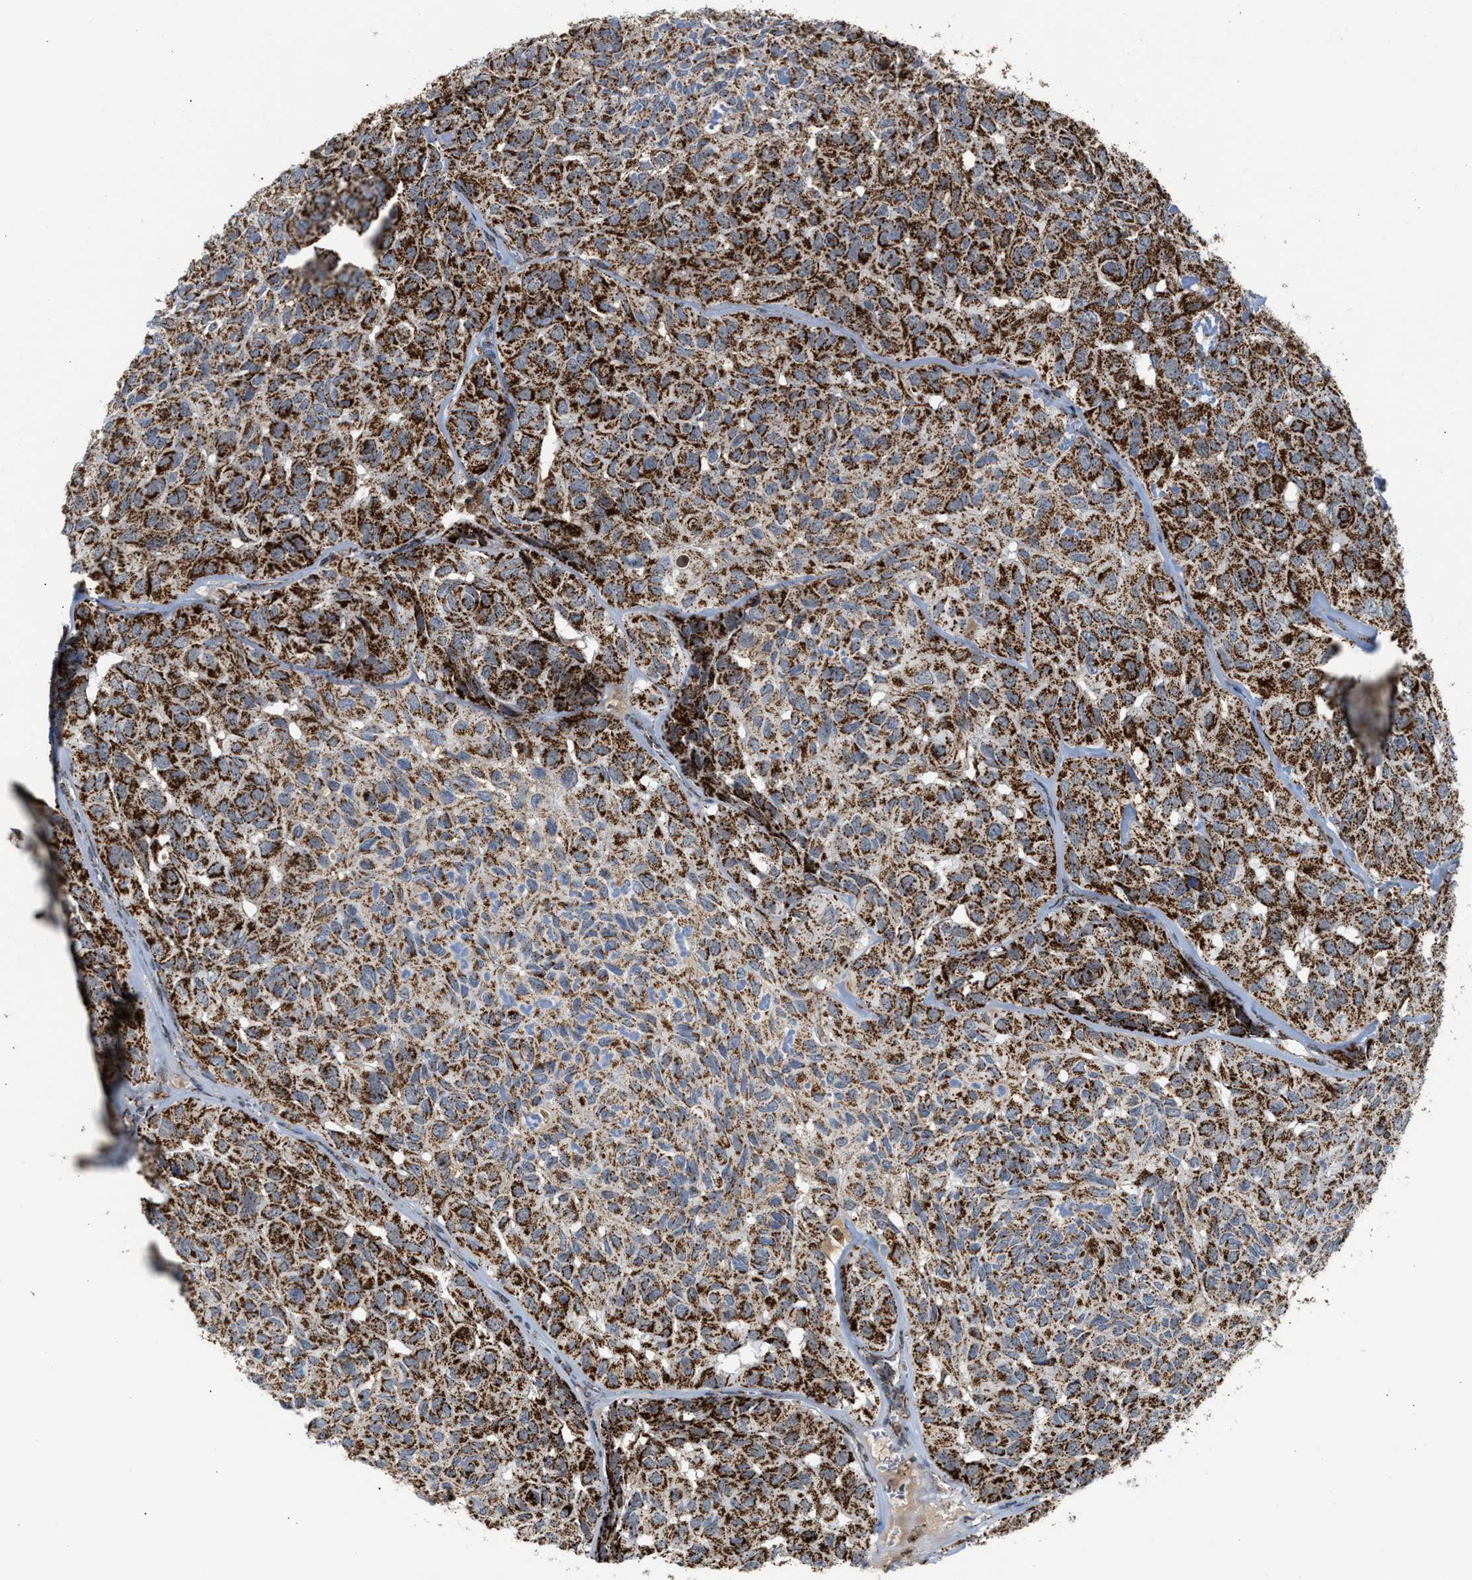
{"staining": {"intensity": "strong", "quantity": ">75%", "location": "cytoplasmic/membranous"}, "tissue": "head and neck cancer", "cell_type": "Tumor cells", "image_type": "cancer", "snomed": [{"axis": "morphology", "description": "Adenocarcinoma, NOS"}, {"axis": "topography", "description": "Salivary gland, NOS"}, {"axis": "topography", "description": "Head-Neck"}], "caption": "An immunohistochemistry image of tumor tissue is shown. Protein staining in brown shows strong cytoplasmic/membranous positivity in head and neck adenocarcinoma within tumor cells.", "gene": "PMPCA", "patient": {"sex": "female", "age": 76}}